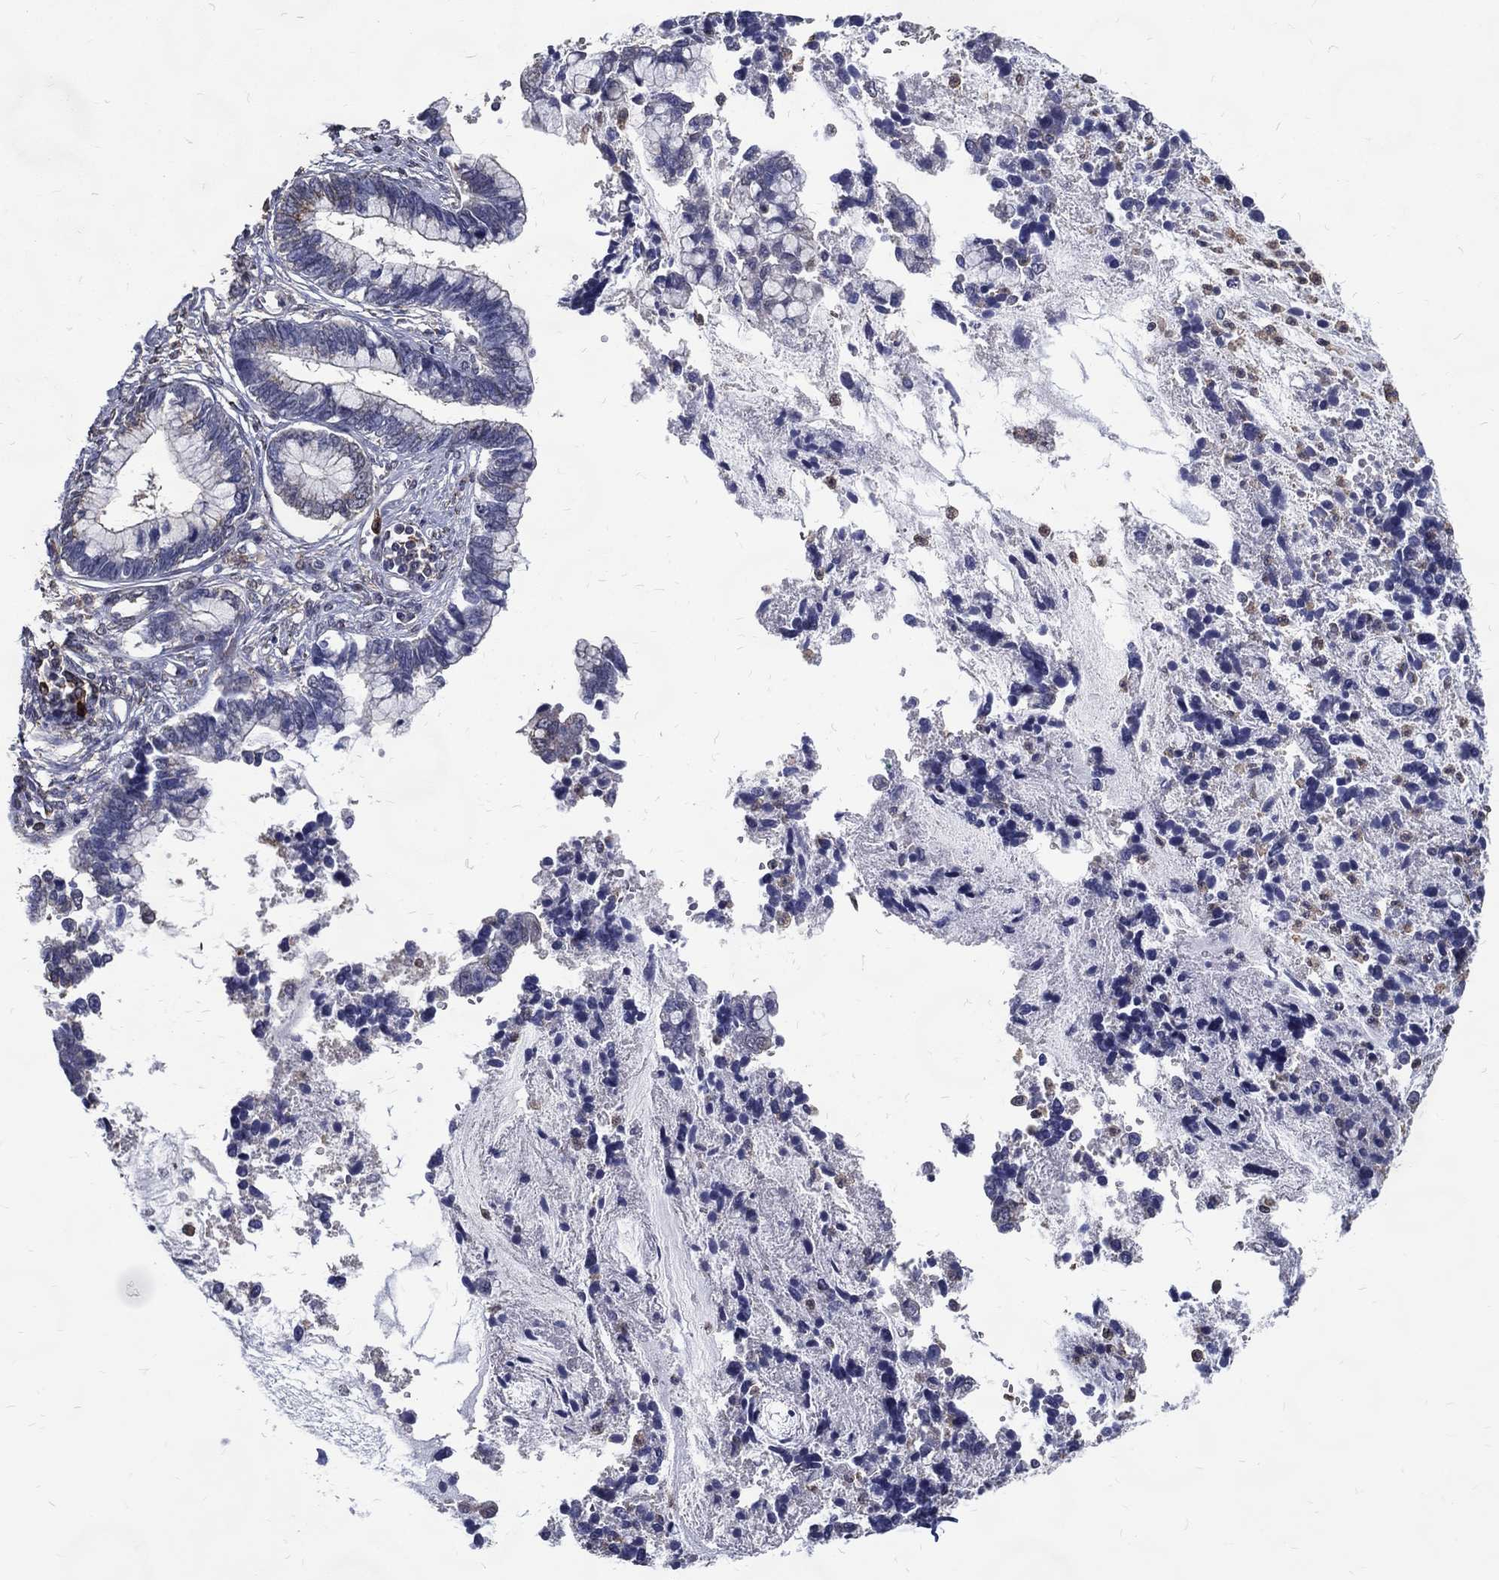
{"staining": {"intensity": "weak", "quantity": "25%-75%", "location": "cytoplasmic/membranous"}, "tissue": "cervical cancer", "cell_type": "Tumor cells", "image_type": "cancer", "snomed": [{"axis": "morphology", "description": "Adenocarcinoma, NOS"}, {"axis": "topography", "description": "Cervix"}], "caption": "Cervical adenocarcinoma stained with a brown dye reveals weak cytoplasmic/membranous positive positivity in about 25%-75% of tumor cells.", "gene": "GPR183", "patient": {"sex": "female", "age": 44}}